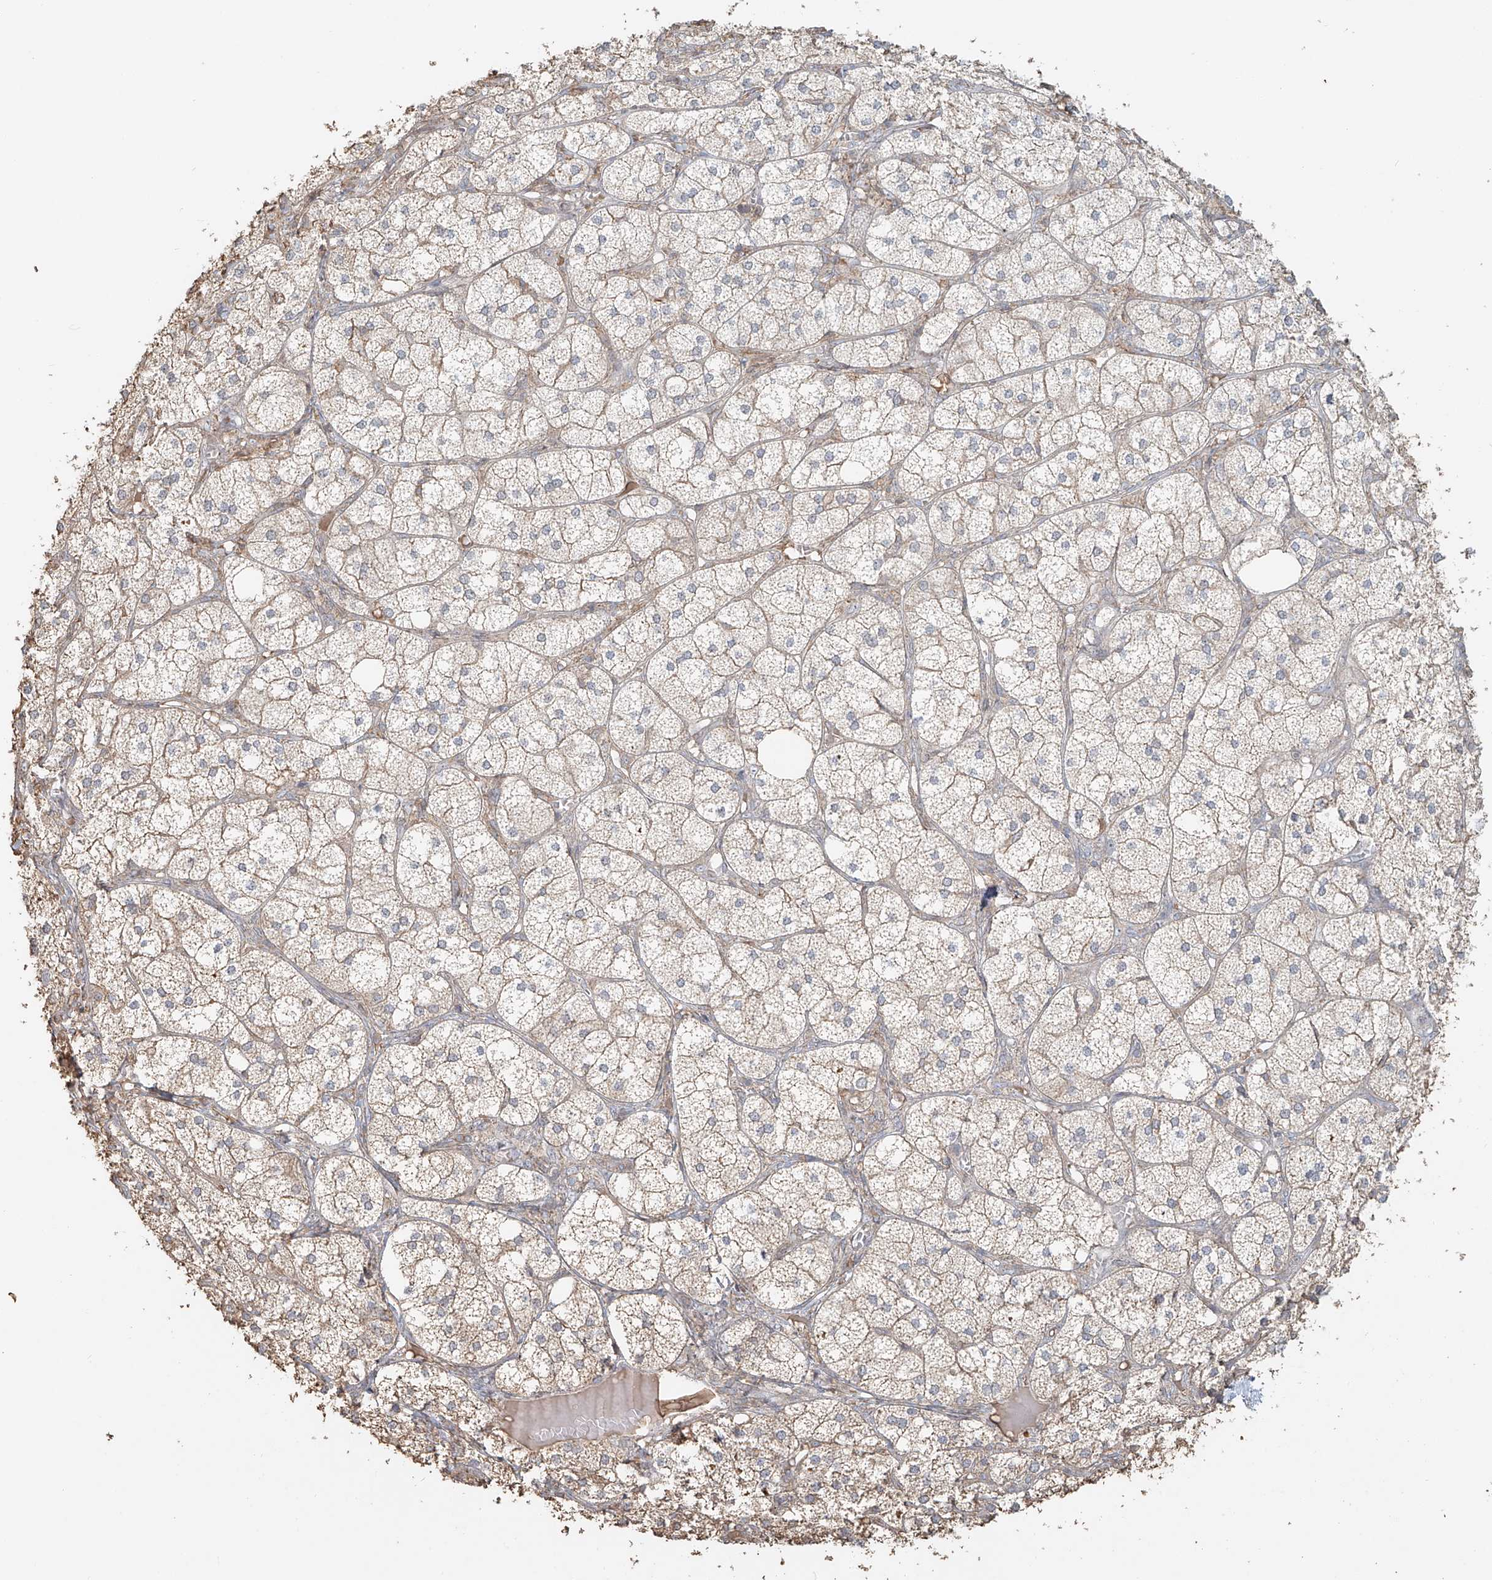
{"staining": {"intensity": "moderate", "quantity": "25%-75%", "location": "cytoplasmic/membranous"}, "tissue": "adrenal gland", "cell_type": "Glandular cells", "image_type": "normal", "snomed": [{"axis": "morphology", "description": "Normal tissue, NOS"}, {"axis": "topography", "description": "Adrenal gland"}], "caption": "The immunohistochemical stain shows moderate cytoplasmic/membranous expression in glandular cells of benign adrenal gland.", "gene": "NPHS1", "patient": {"sex": "female", "age": 61}}